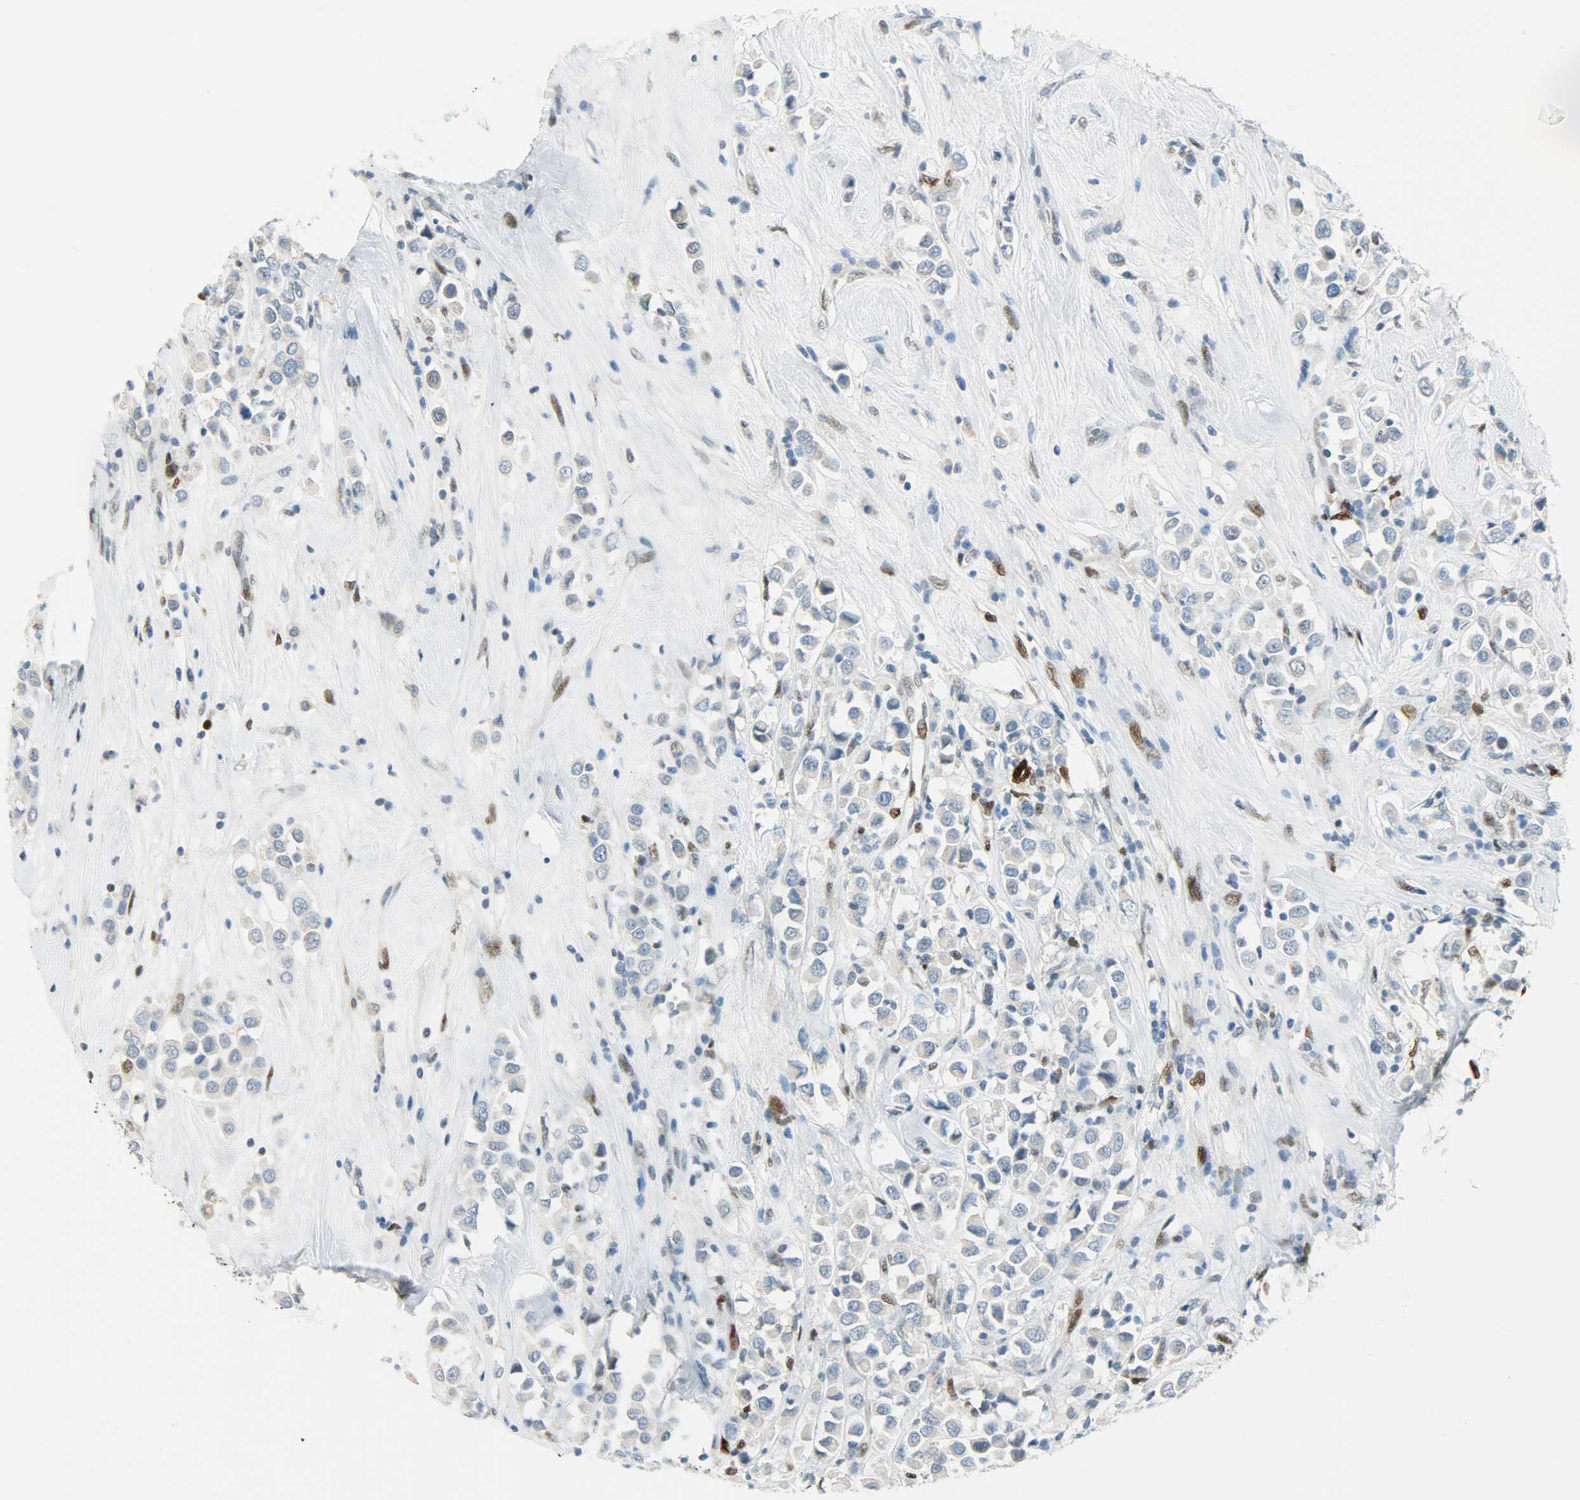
{"staining": {"intensity": "weak", "quantity": "<25%", "location": "nuclear"}, "tissue": "breast cancer", "cell_type": "Tumor cells", "image_type": "cancer", "snomed": [{"axis": "morphology", "description": "Duct carcinoma"}, {"axis": "topography", "description": "Breast"}], "caption": "This image is of infiltrating ductal carcinoma (breast) stained with immunohistochemistry to label a protein in brown with the nuclei are counter-stained blue. There is no positivity in tumor cells. Brightfield microscopy of IHC stained with DAB (brown) and hematoxylin (blue), captured at high magnification.", "gene": "JUNB", "patient": {"sex": "female", "age": 61}}